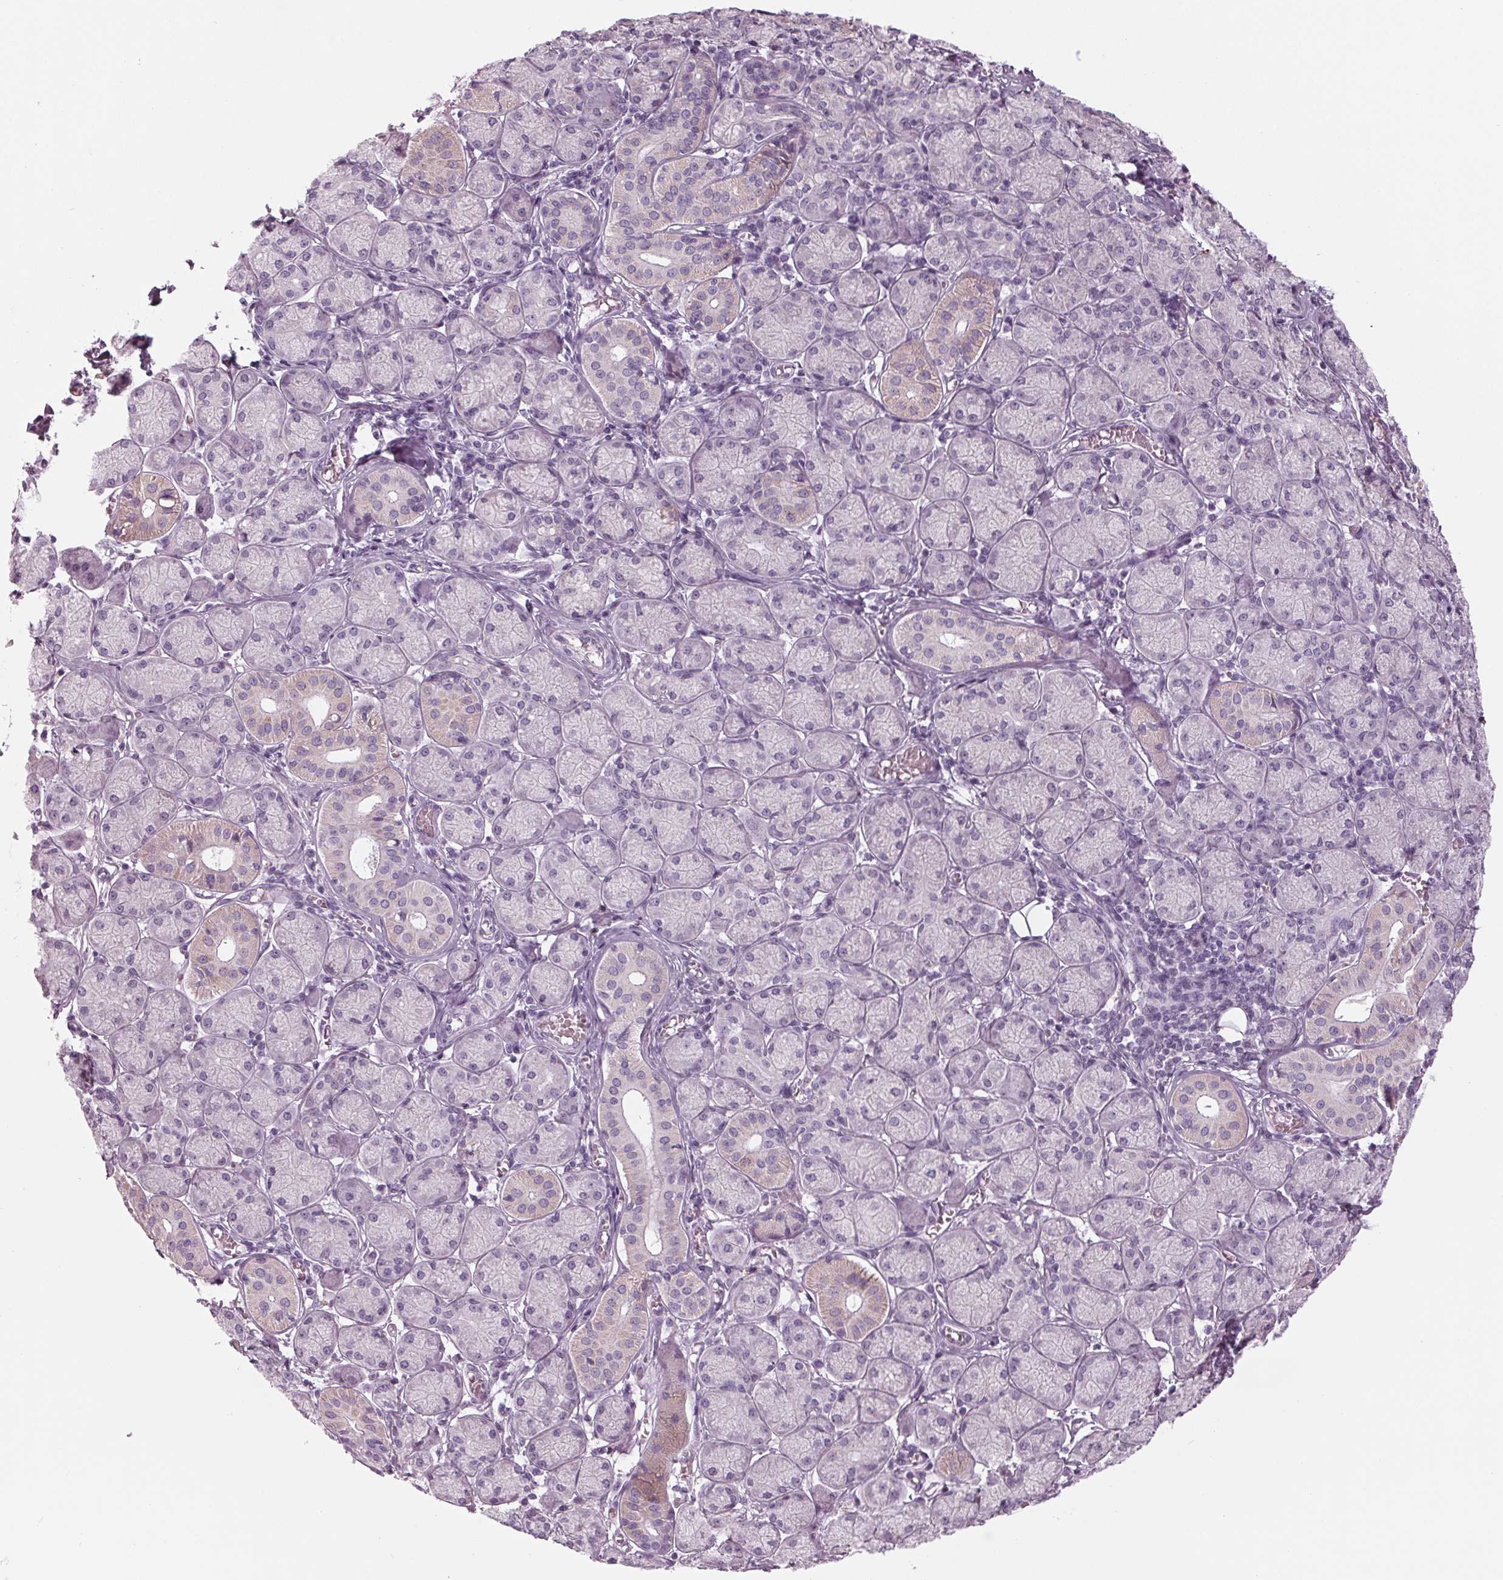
{"staining": {"intensity": "weak", "quantity": "<25%", "location": "cytoplasmic/membranous"}, "tissue": "salivary gland", "cell_type": "Glandular cells", "image_type": "normal", "snomed": [{"axis": "morphology", "description": "Normal tissue, NOS"}, {"axis": "topography", "description": "Salivary gland"}, {"axis": "topography", "description": "Peripheral nerve tissue"}], "caption": "DAB immunohistochemical staining of unremarkable salivary gland demonstrates no significant expression in glandular cells.", "gene": "CYP3A43", "patient": {"sex": "female", "age": 24}}